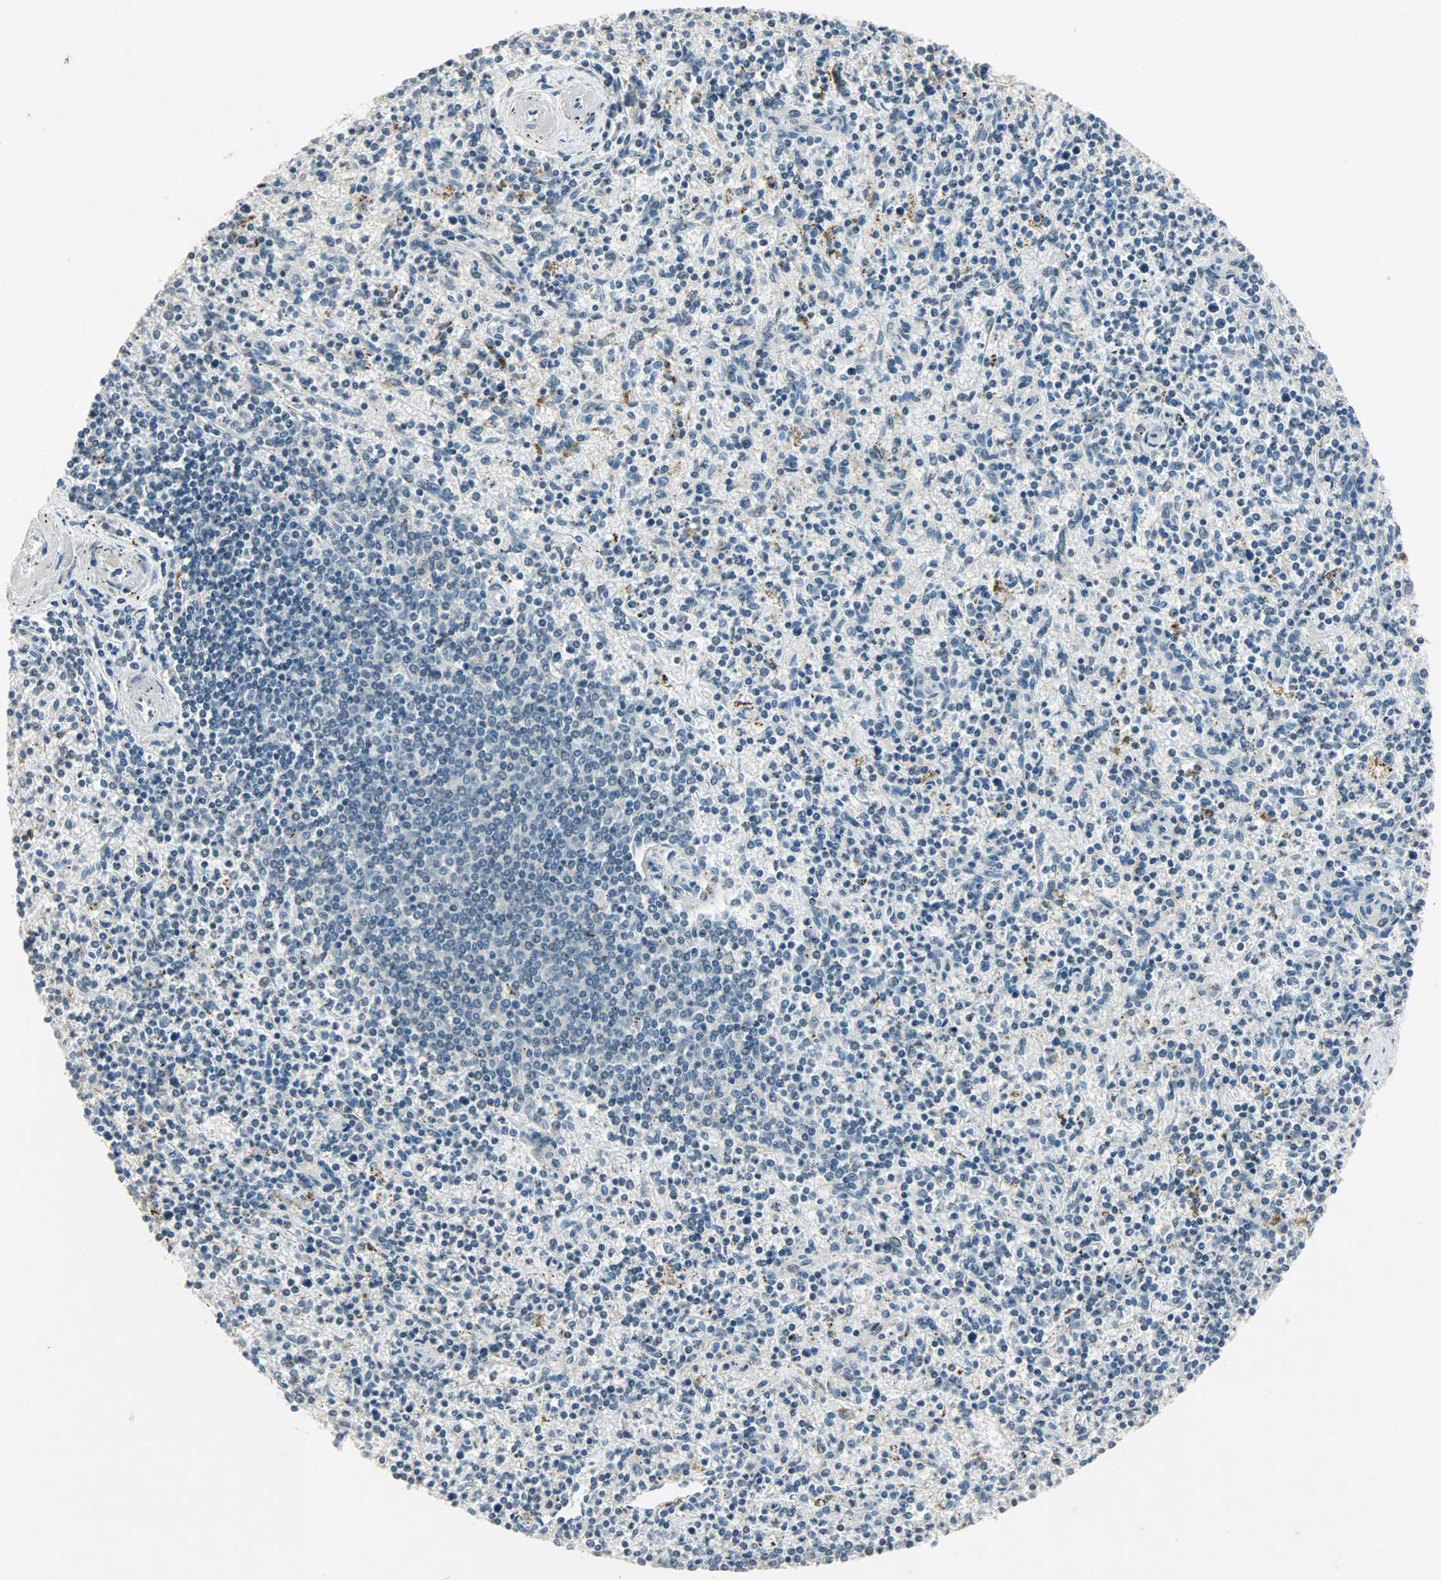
{"staining": {"intensity": "weak", "quantity": "<25%", "location": "nuclear"}, "tissue": "spleen", "cell_type": "Cells in red pulp", "image_type": "normal", "snomed": [{"axis": "morphology", "description": "Normal tissue, NOS"}, {"axis": "topography", "description": "Spleen"}], "caption": "IHC of unremarkable human spleen demonstrates no expression in cells in red pulp.", "gene": "AURKB", "patient": {"sex": "male", "age": 72}}